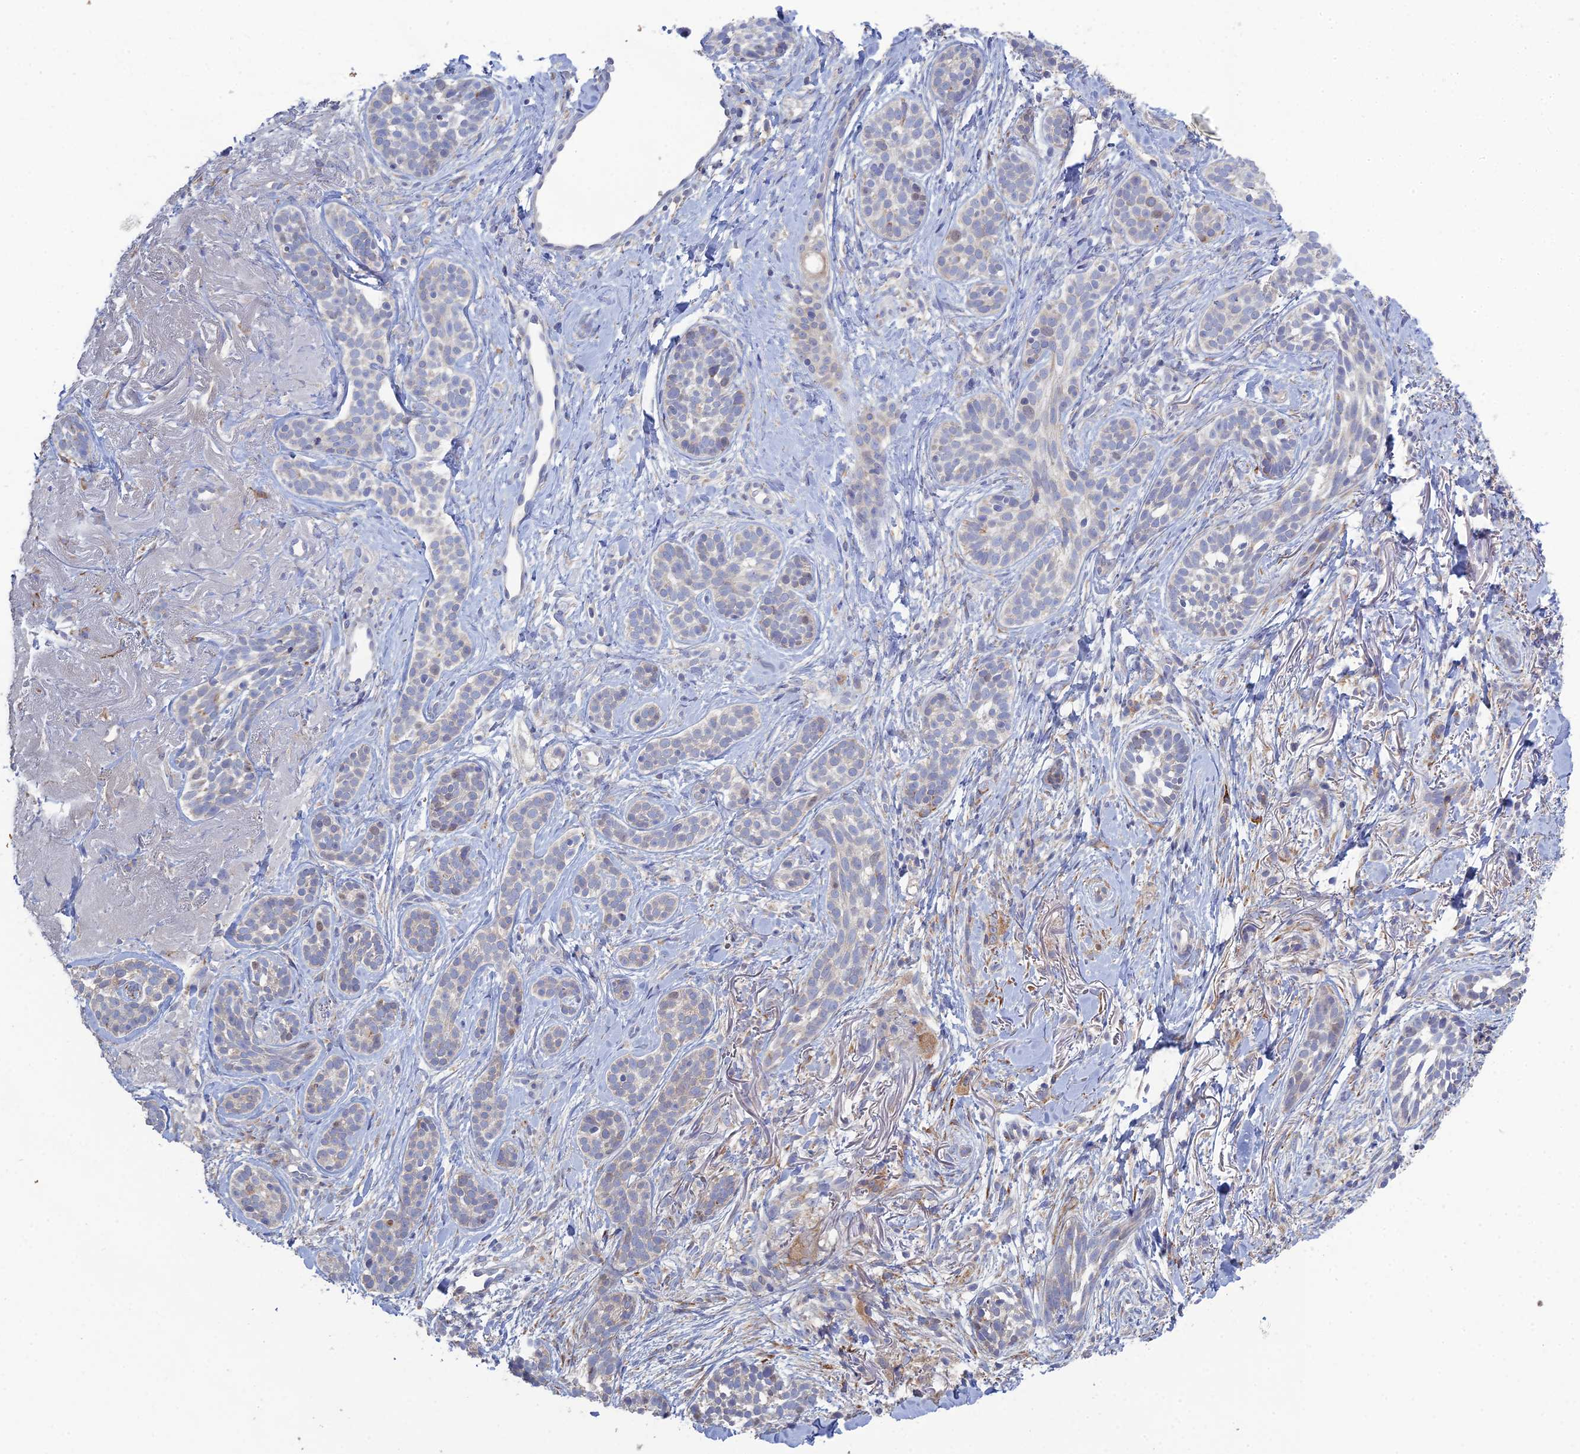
{"staining": {"intensity": "moderate", "quantity": "<25%", "location": "cytoplasmic/membranous"}, "tissue": "skin cancer", "cell_type": "Tumor cells", "image_type": "cancer", "snomed": [{"axis": "morphology", "description": "Basal cell carcinoma"}, {"axis": "topography", "description": "Skin"}], "caption": "Protein expression analysis of skin cancer (basal cell carcinoma) shows moderate cytoplasmic/membranous positivity in about <25% of tumor cells.", "gene": "TRAPPC6A", "patient": {"sex": "male", "age": 71}}